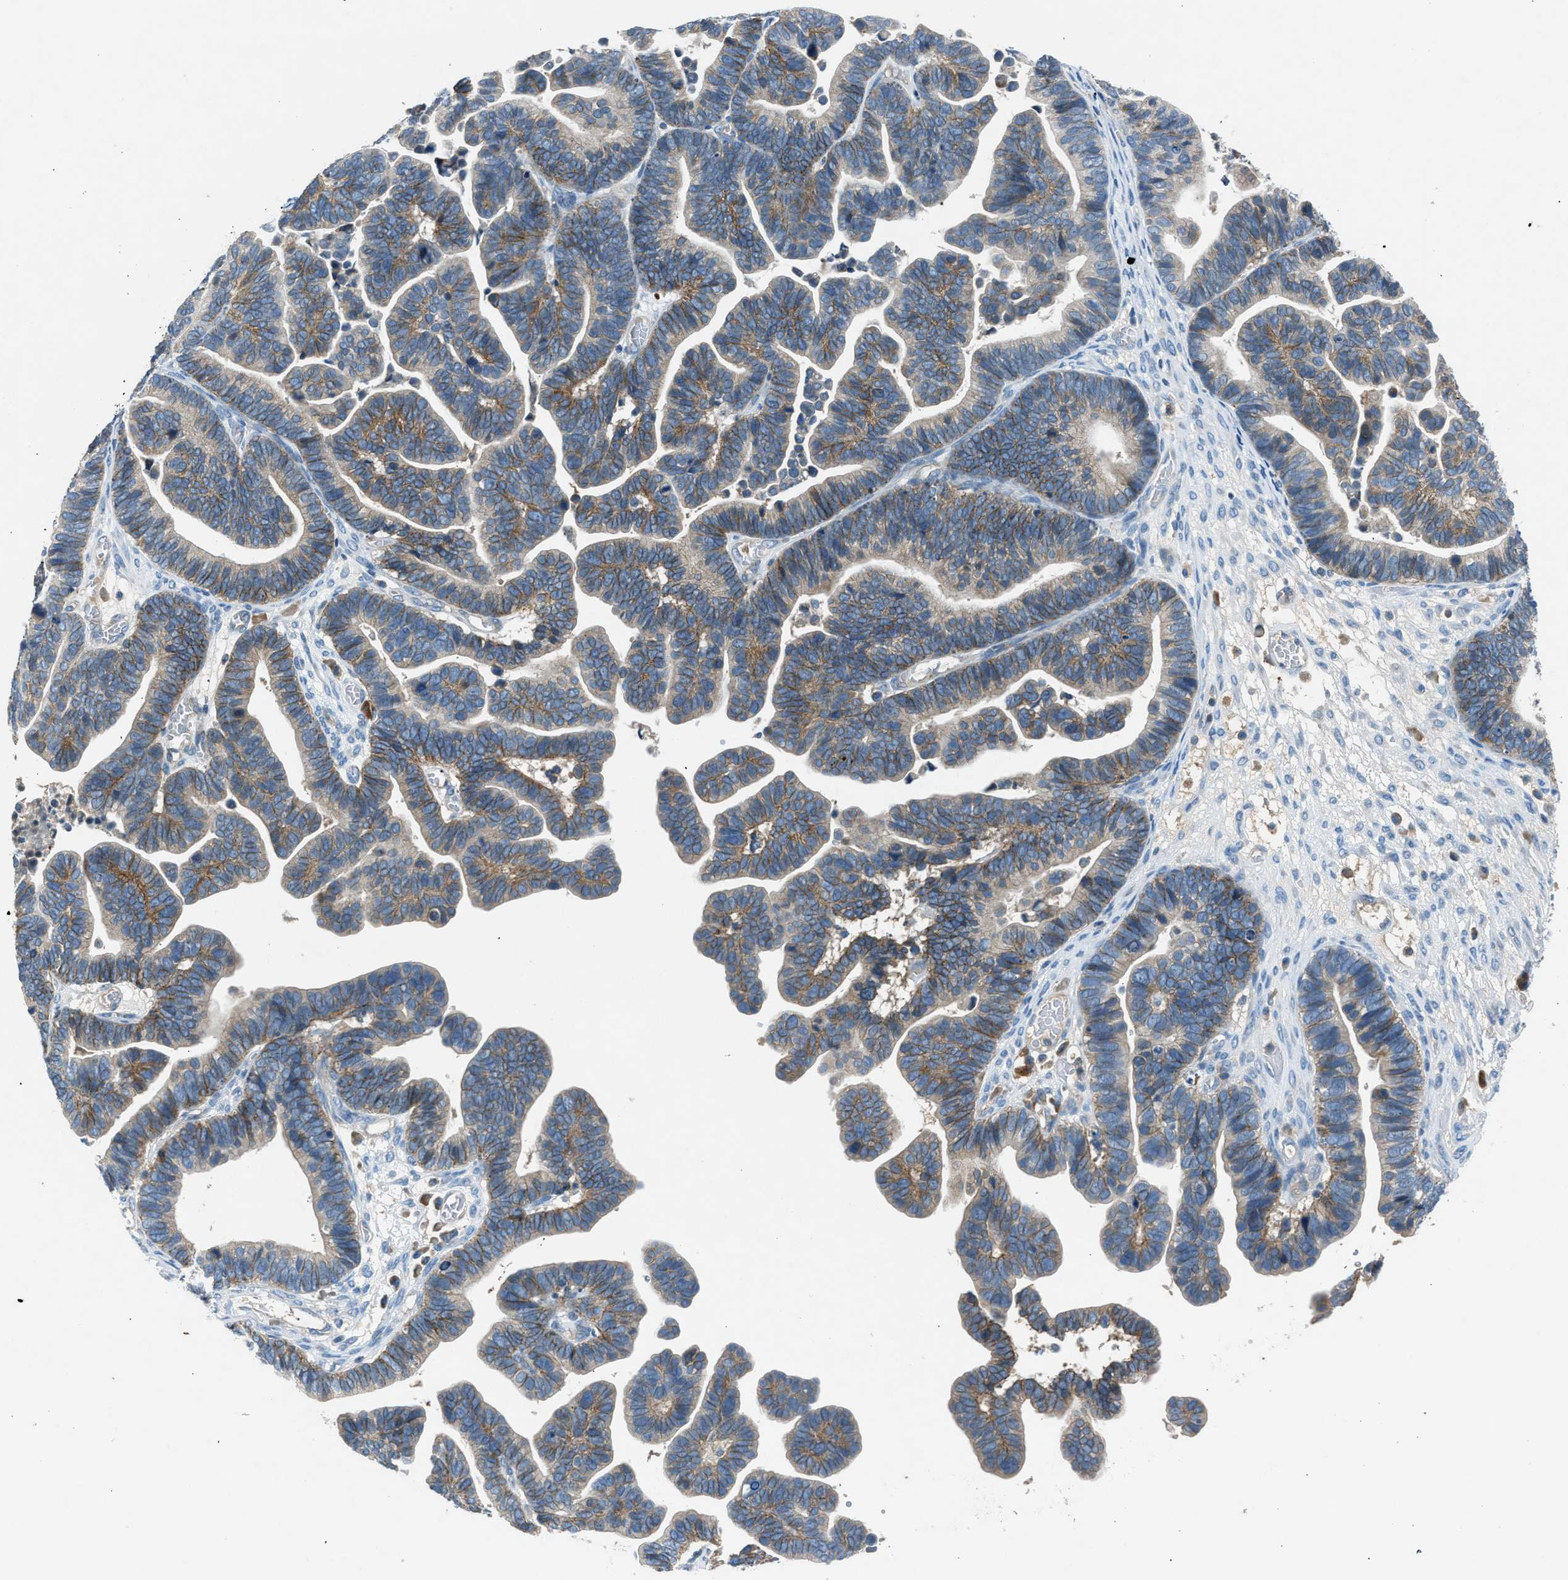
{"staining": {"intensity": "weak", "quantity": ">75%", "location": "cytoplasmic/membranous"}, "tissue": "ovarian cancer", "cell_type": "Tumor cells", "image_type": "cancer", "snomed": [{"axis": "morphology", "description": "Cystadenocarcinoma, serous, NOS"}, {"axis": "topography", "description": "Ovary"}], "caption": "A low amount of weak cytoplasmic/membranous expression is present in approximately >75% of tumor cells in ovarian serous cystadenocarcinoma tissue.", "gene": "BMP1", "patient": {"sex": "female", "age": 56}}